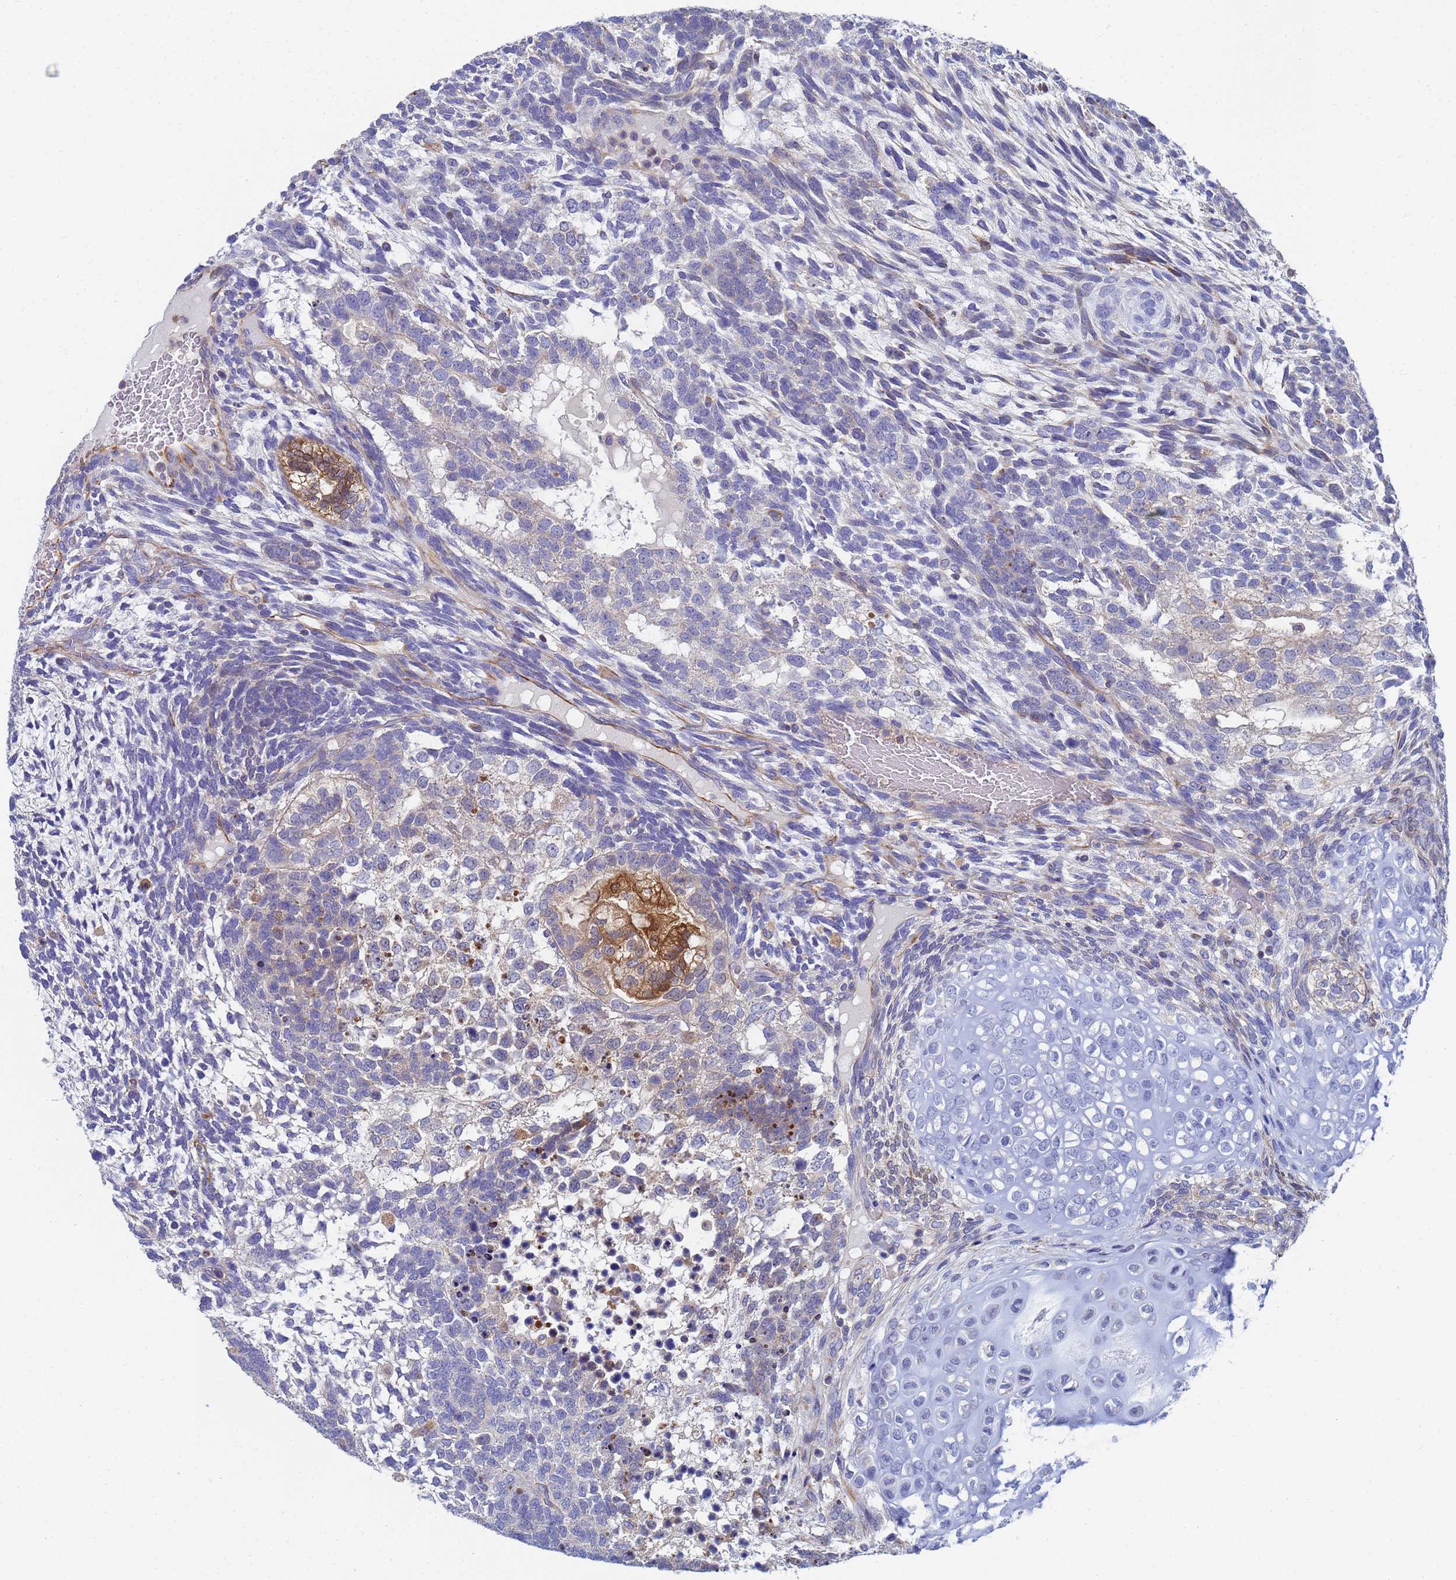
{"staining": {"intensity": "weak", "quantity": "<25%", "location": "cytoplasmic/membranous"}, "tissue": "testis cancer", "cell_type": "Tumor cells", "image_type": "cancer", "snomed": [{"axis": "morphology", "description": "Carcinoma, Embryonal, NOS"}, {"axis": "topography", "description": "Testis"}], "caption": "Image shows no protein positivity in tumor cells of testis embryonal carcinoma tissue.", "gene": "GCHFR", "patient": {"sex": "male", "age": 23}}